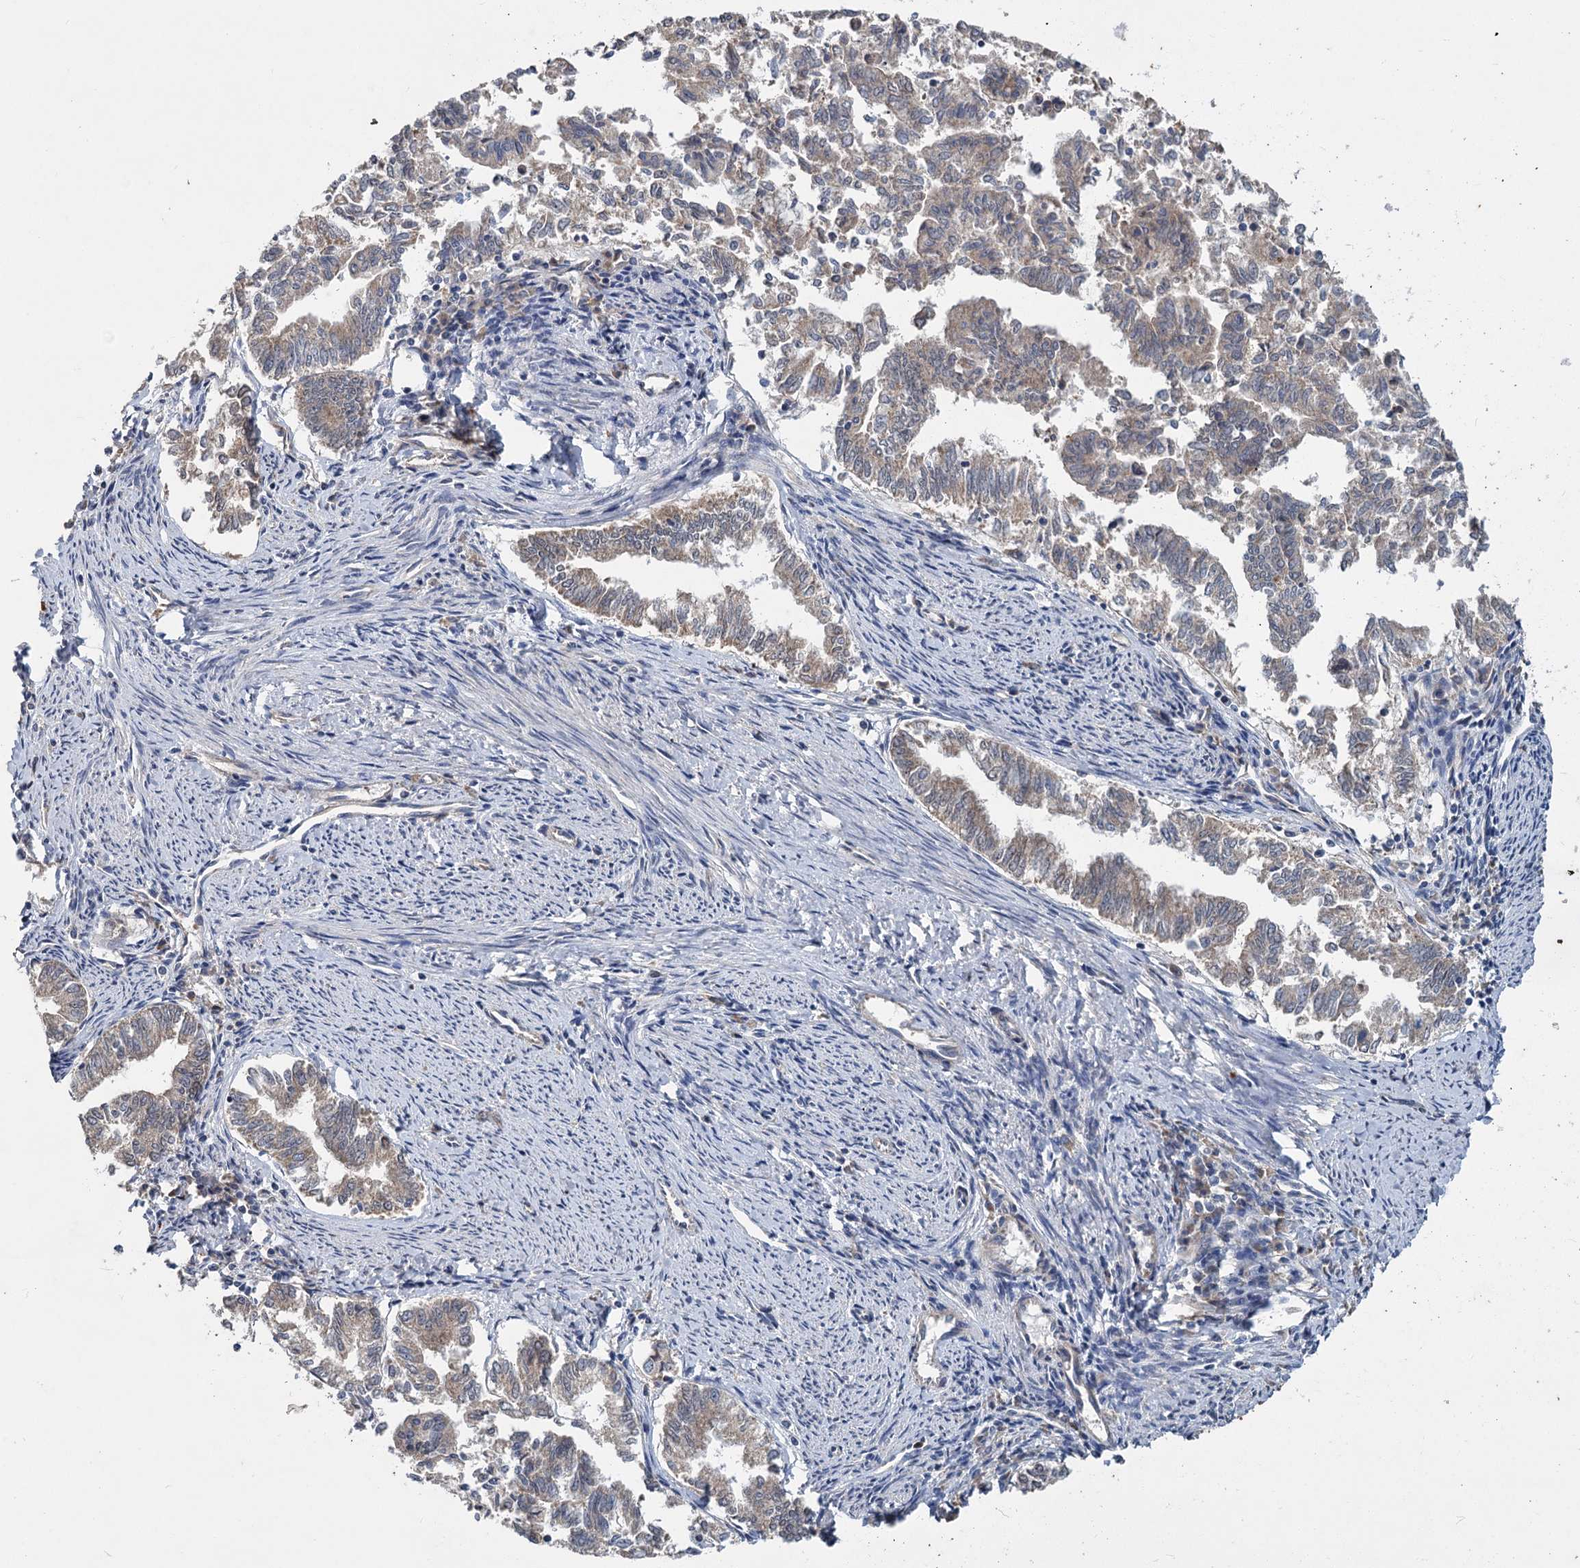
{"staining": {"intensity": "weak", "quantity": "<25%", "location": "cytoplasmic/membranous"}, "tissue": "endometrial cancer", "cell_type": "Tumor cells", "image_type": "cancer", "snomed": [{"axis": "morphology", "description": "Adenocarcinoma, NOS"}, {"axis": "topography", "description": "Endometrium"}], "caption": "This is an immunohistochemistry micrograph of human endometrial cancer (adenocarcinoma). There is no positivity in tumor cells.", "gene": "DYNC2H1", "patient": {"sex": "female", "age": 79}}